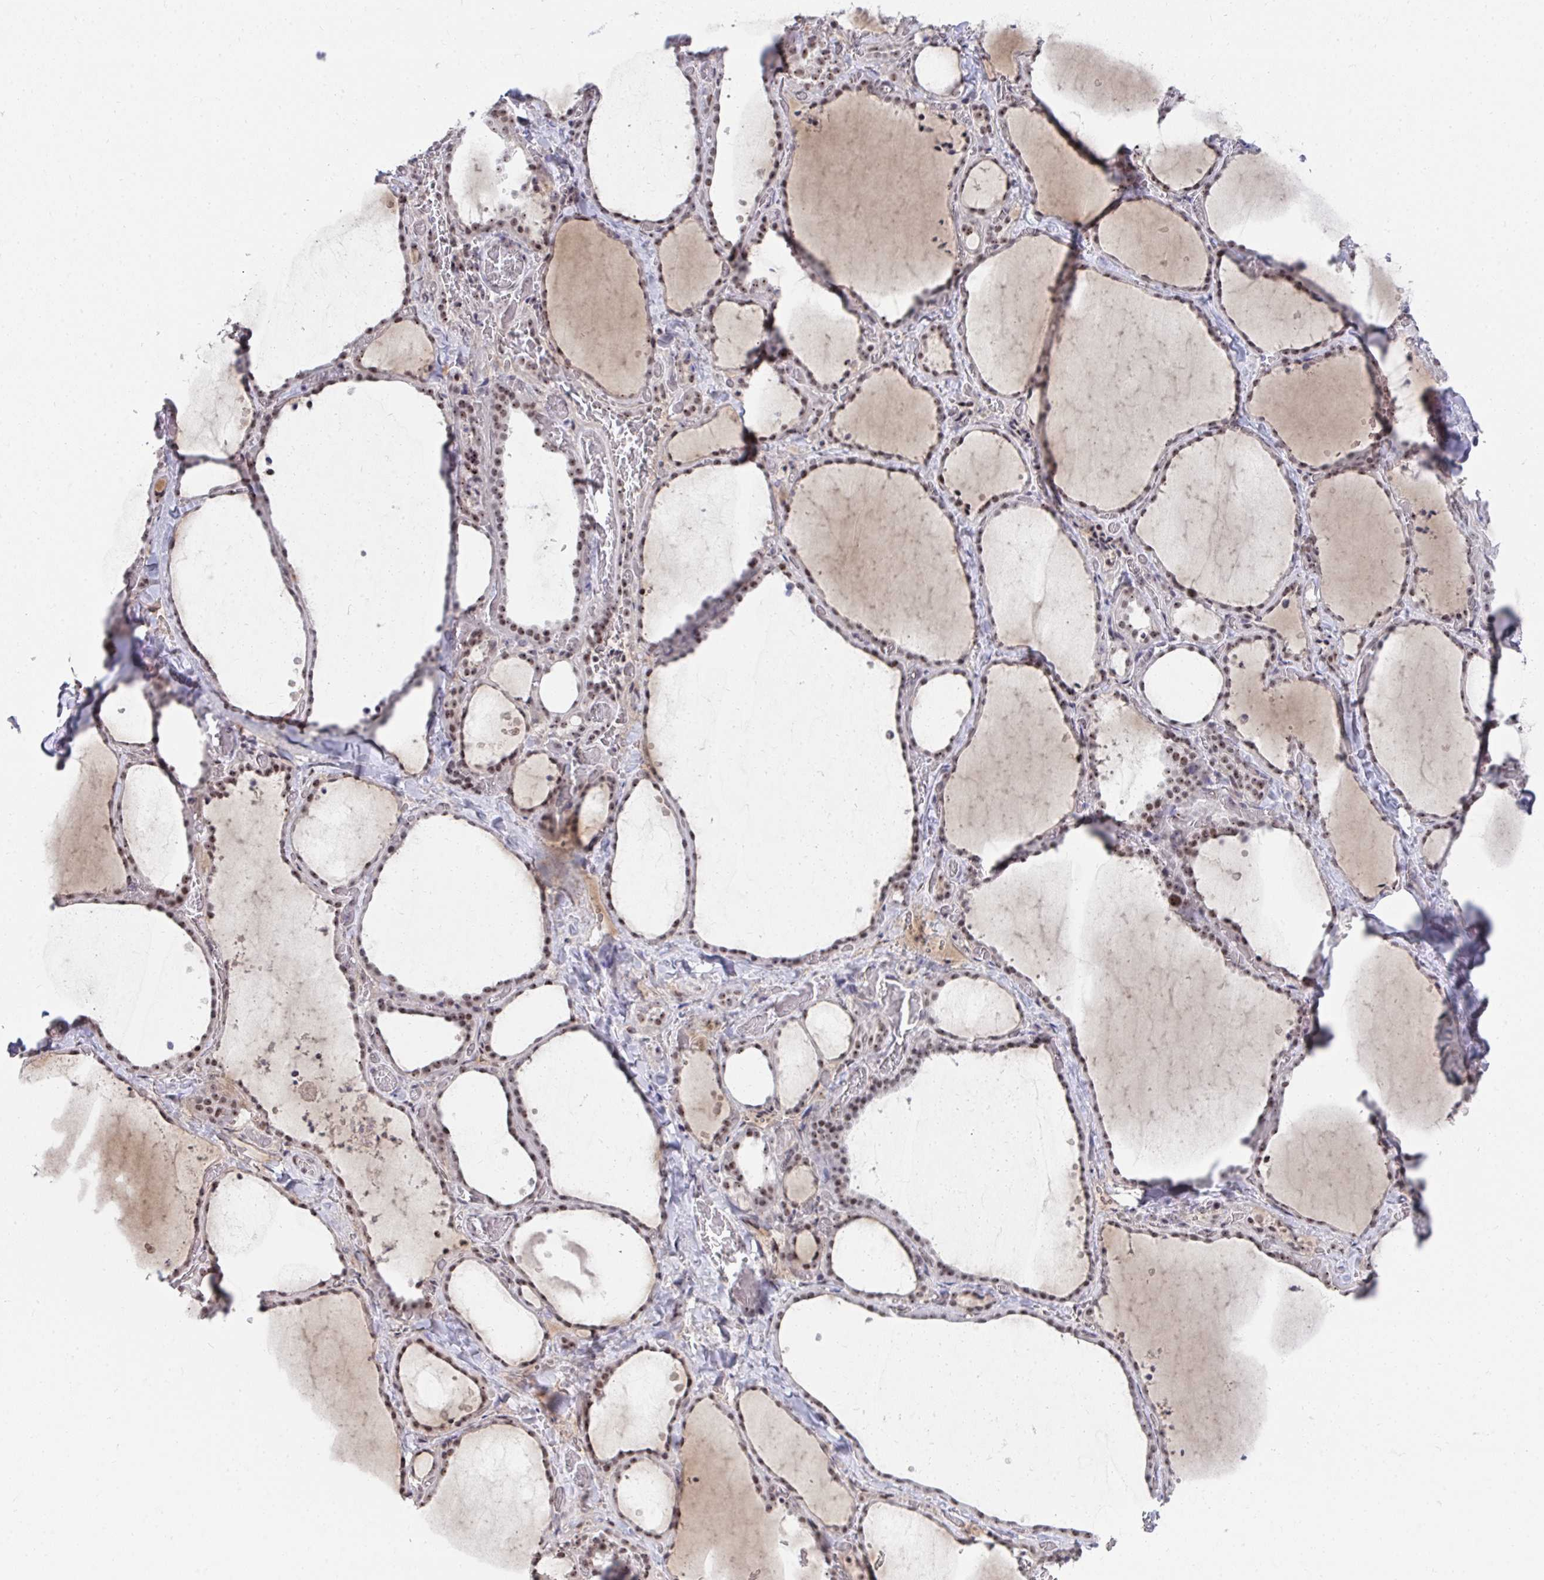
{"staining": {"intensity": "moderate", "quantity": ">75%", "location": "nuclear"}, "tissue": "thyroid gland", "cell_type": "Glandular cells", "image_type": "normal", "snomed": [{"axis": "morphology", "description": "Normal tissue, NOS"}, {"axis": "topography", "description": "Thyroid gland"}], "caption": "Immunohistochemistry (IHC) image of normal thyroid gland: human thyroid gland stained using immunohistochemistry displays medium levels of moderate protein expression localized specifically in the nuclear of glandular cells, appearing as a nuclear brown color.", "gene": "HIRA", "patient": {"sex": "female", "age": 36}}